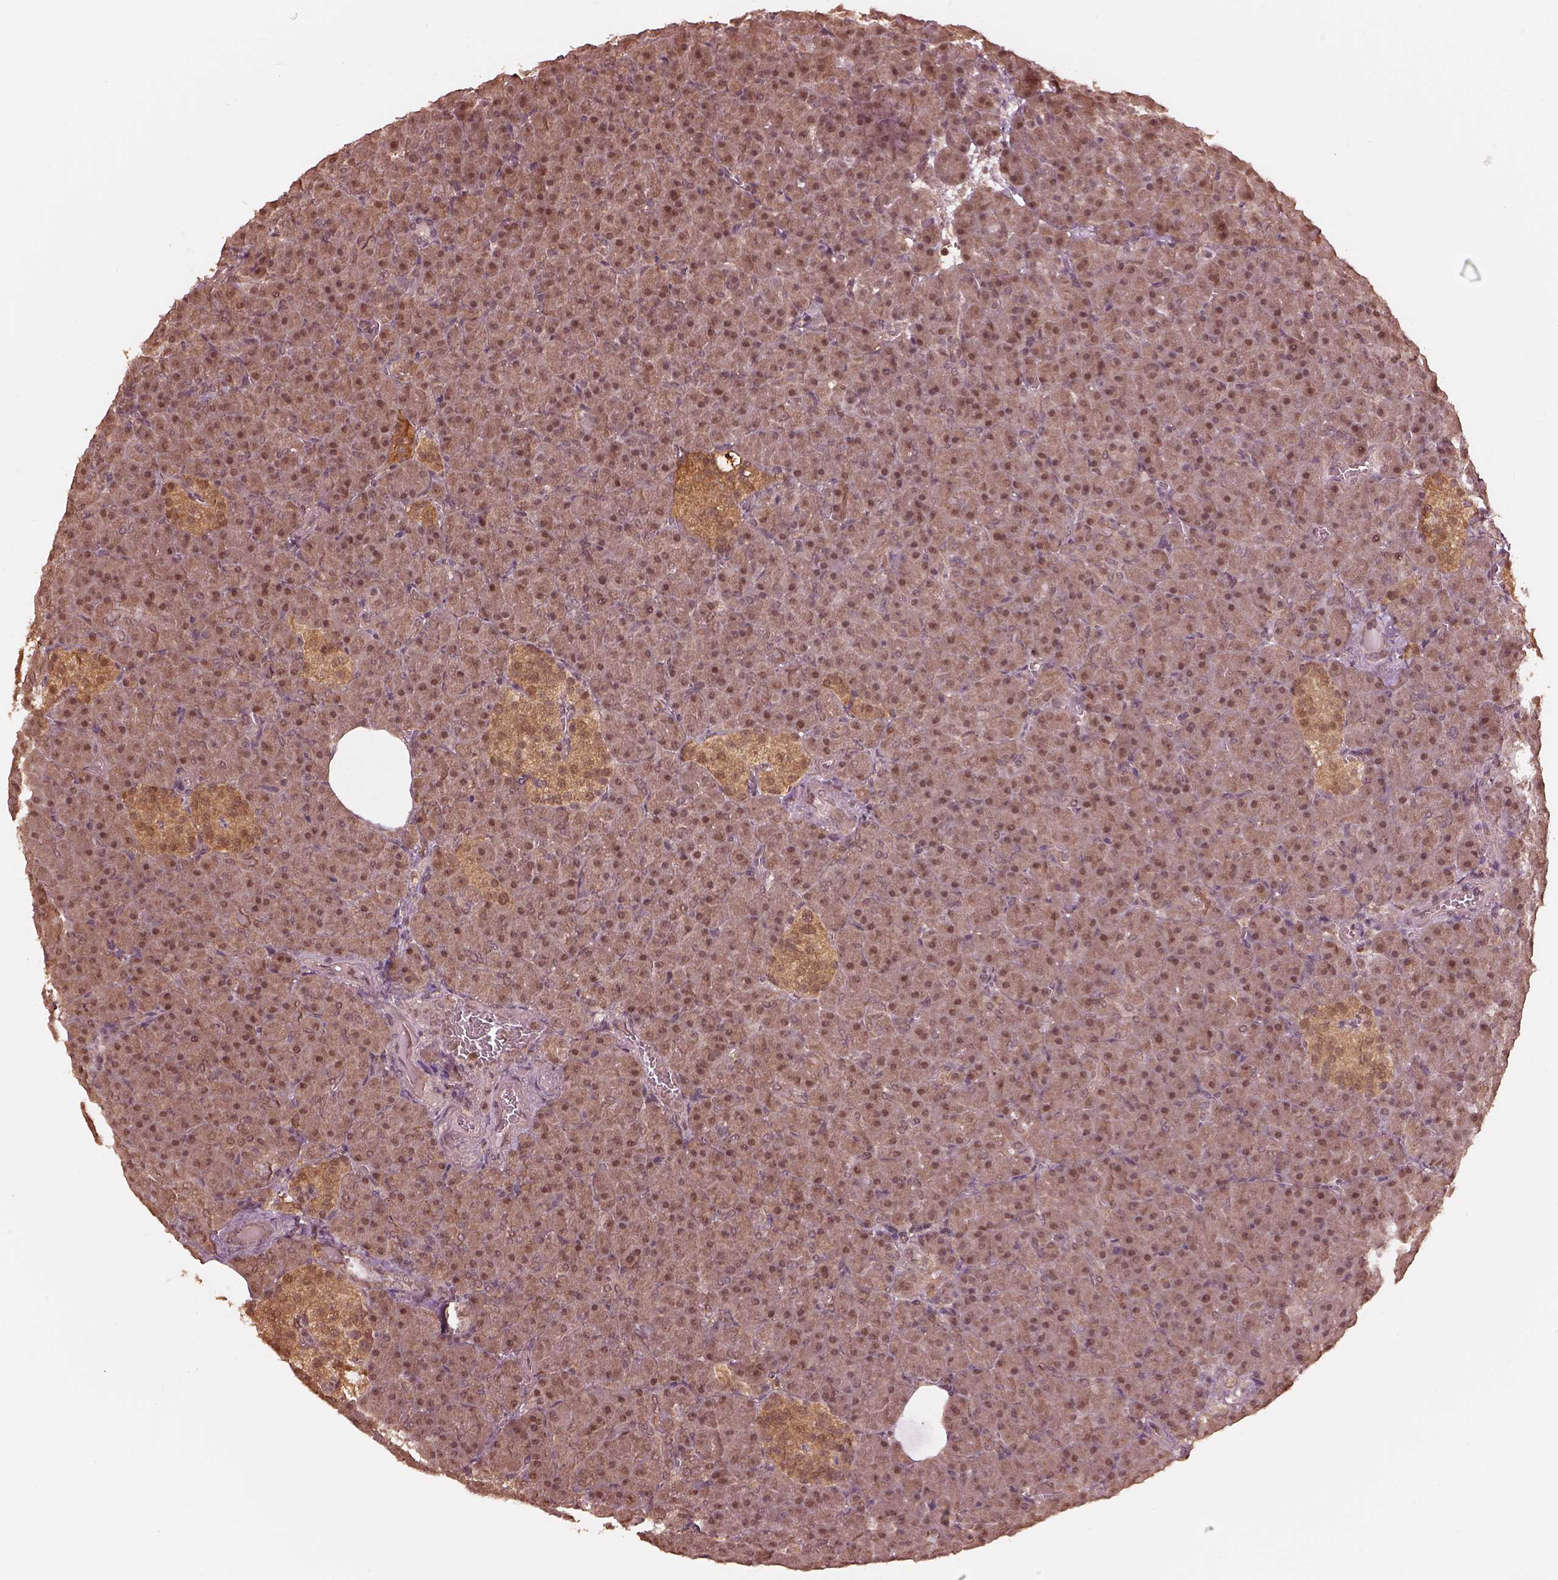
{"staining": {"intensity": "moderate", "quantity": "25%-75%", "location": "nuclear"}, "tissue": "pancreas", "cell_type": "Exocrine glandular cells", "image_type": "normal", "snomed": [{"axis": "morphology", "description": "Normal tissue, NOS"}, {"axis": "topography", "description": "Pancreas"}], "caption": "Exocrine glandular cells show moderate nuclear staining in approximately 25%-75% of cells in normal pancreas.", "gene": "PSMC5", "patient": {"sex": "female", "age": 74}}